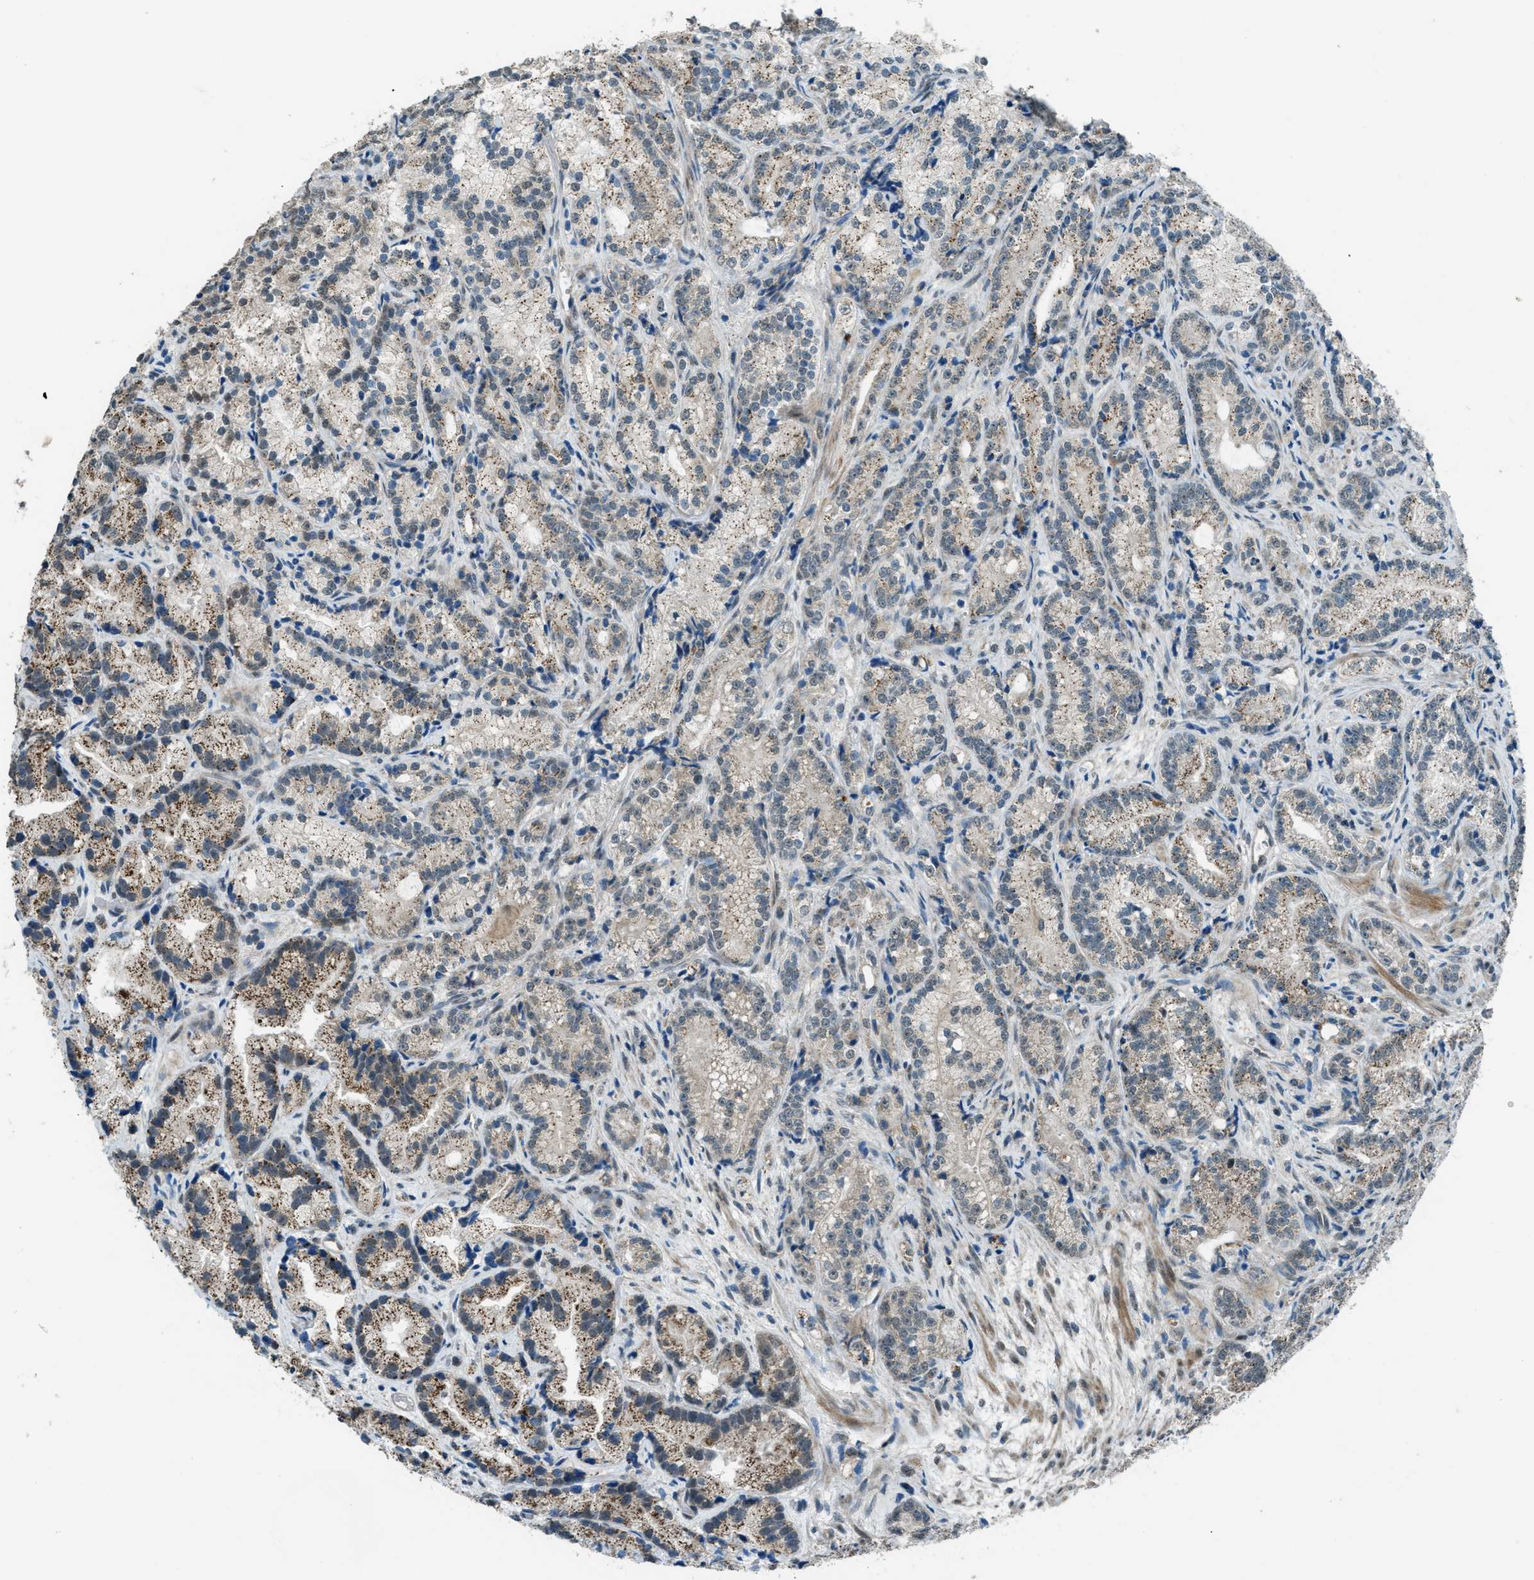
{"staining": {"intensity": "negative", "quantity": "none", "location": "none"}, "tissue": "prostate cancer", "cell_type": "Tumor cells", "image_type": "cancer", "snomed": [{"axis": "morphology", "description": "Adenocarcinoma, Low grade"}, {"axis": "topography", "description": "Prostate"}], "caption": "Human prostate cancer stained for a protein using immunohistochemistry (IHC) exhibits no staining in tumor cells.", "gene": "NPEPL1", "patient": {"sex": "male", "age": 89}}